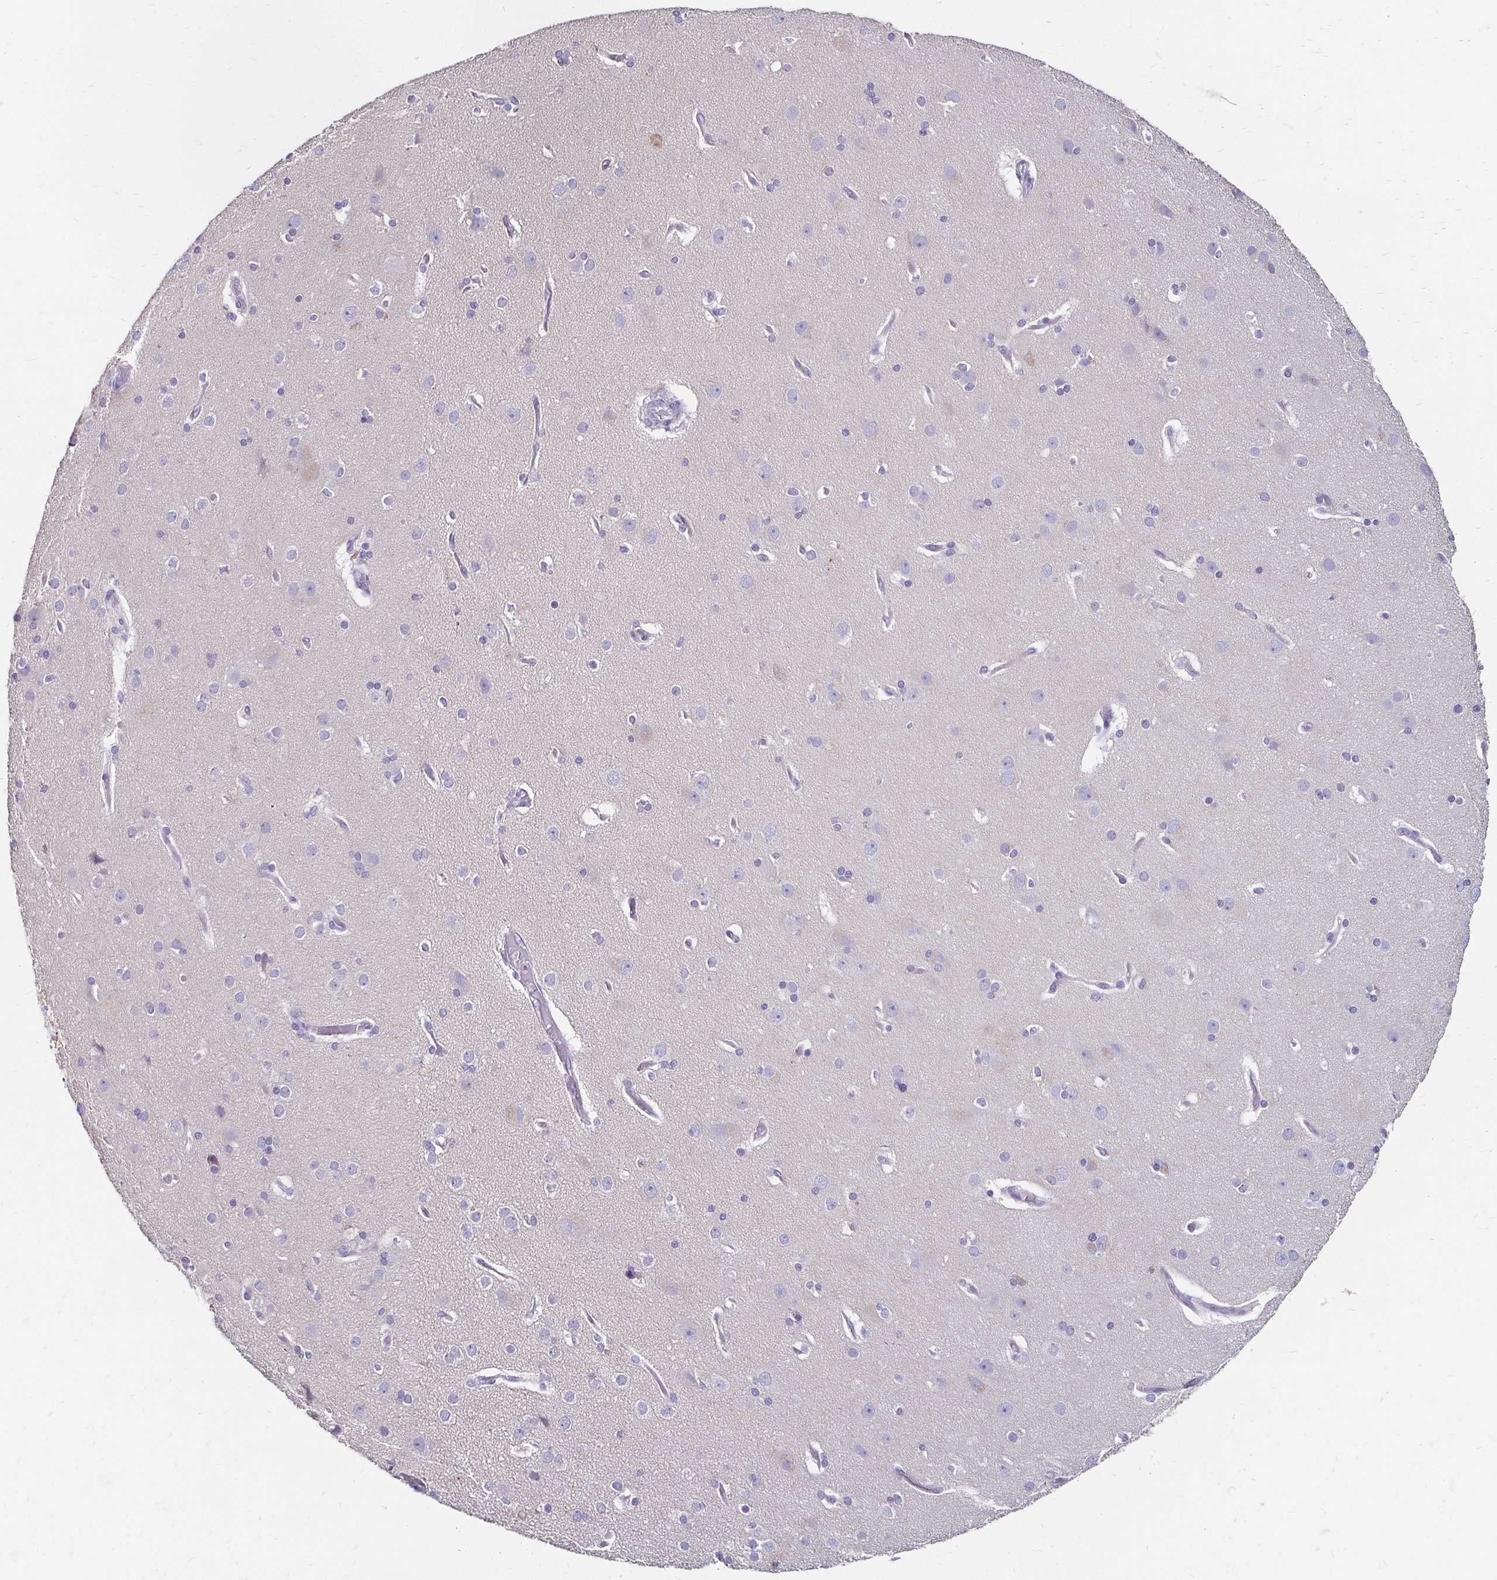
{"staining": {"intensity": "negative", "quantity": "none", "location": "none"}, "tissue": "cerebral cortex", "cell_type": "Endothelial cells", "image_type": "normal", "snomed": [{"axis": "morphology", "description": "Normal tissue, NOS"}, {"axis": "morphology", "description": "Glioma, malignant, High grade"}, {"axis": "topography", "description": "Cerebral cortex"}], "caption": "An immunohistochemistry (IHC) image of benign cerebral cortex is shown. There is no staining in endothelial cells of cerebral cortex. The staining is performed using DAB (3,3'-diaminobenzidine) brown chromogen with nuclei counter-stained in using hematoxylin.", "gene": "SCG3", "patient": {"sex": "male", "age": 71}}